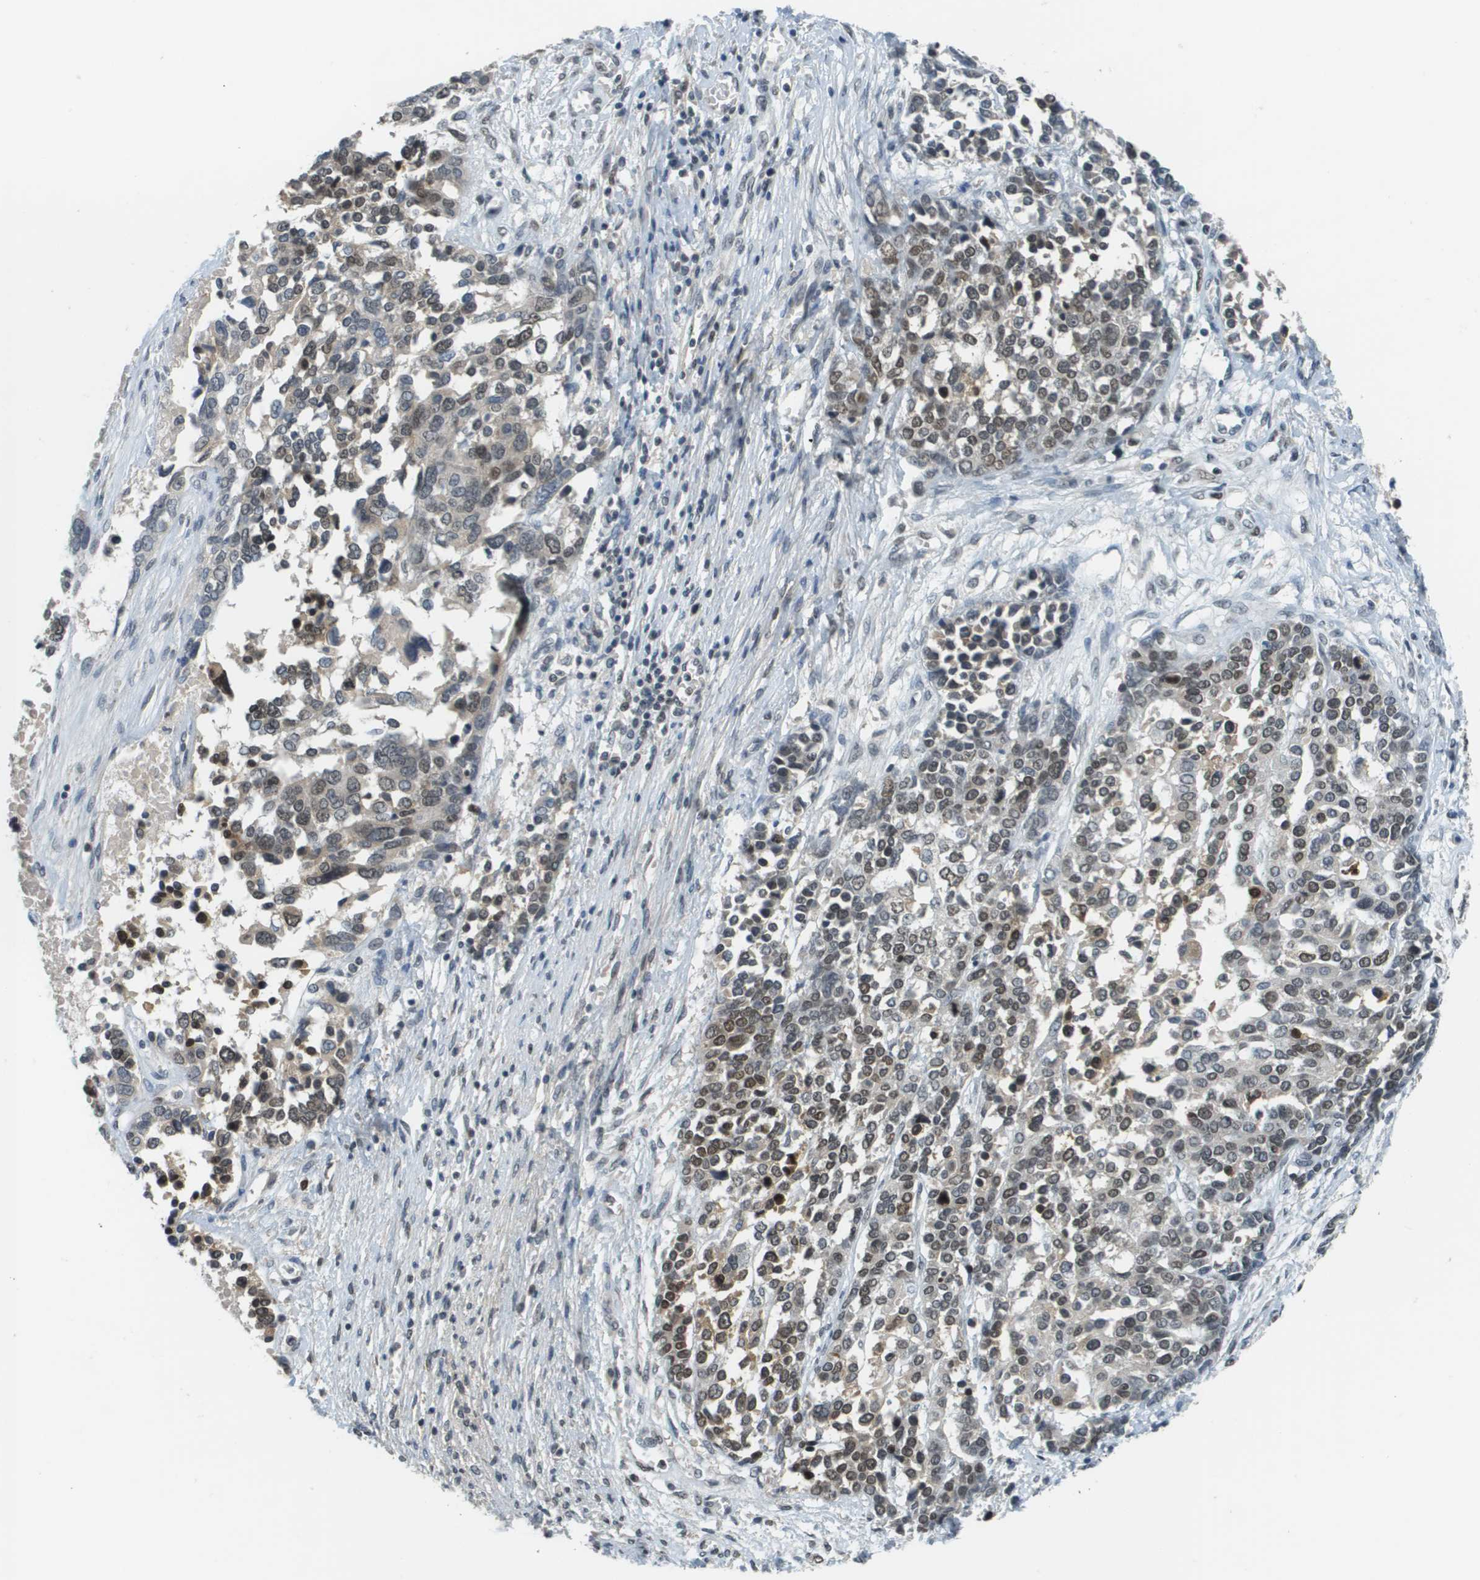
{"staining": {"intensity": "moderate", "quantity": ">75%", "location": "nuclear"}, "tissue": "ovarian cancer", "cell_type": "Tumor cells", "image_type": "cancer", "snomed": [{"axis": "morphology", "description": "Cystadenocarcinoma, serous, NOS"}, {"axis": "topography", "description": "Ovary"}], "caption": "Immunohistochemistry (IHC) histopathology image of human serous cystadenocarcinoma (ovarian) stained for a protein (brown), which shows medium levels of moderate nuclear staining in about >75% of tumor cells.", "gene": "CBX5", "patient": {"sex": "female", "age": 44}}